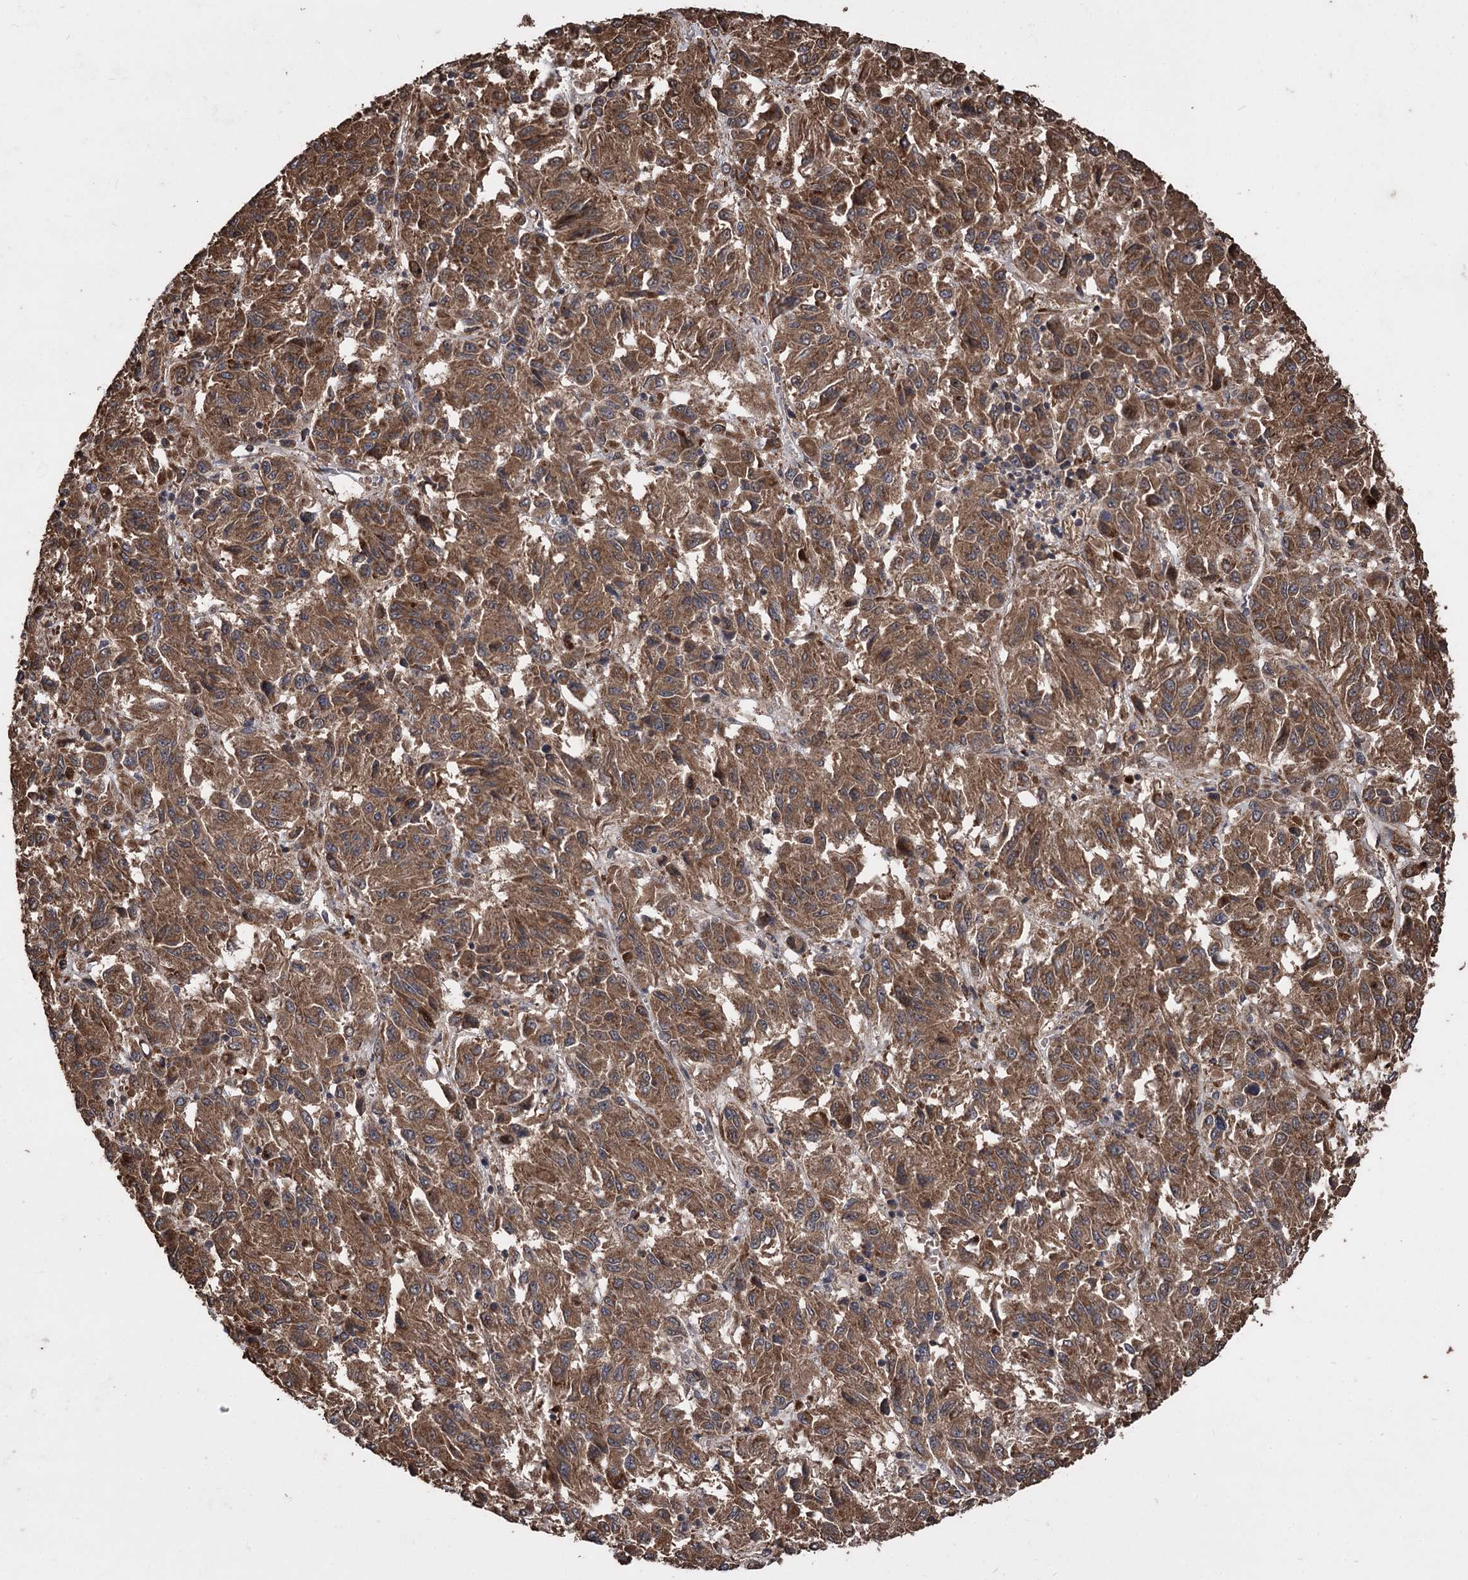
{"staining": {"intensity": "moderate", "quantity": ">75%", "location": "cytoplasmic/membranous"}, "tissue": "melanoma", "cell_type": "Tumor cells", "image_type": "cancer", "snomed": [{"axis": "morphology", "description": "Malignant melanoma, Metastatic site"}, {"axis": "topography", "description": "Lung"}], "caption": "The histopathology image shows a brown stain indicating the presence of a protein in the cytoplasmic/membranous of tumor cells in malignant melanoma (metastatic site).", "gene": "RASSF3", "patient": {"sex": "male", "age": 64}}